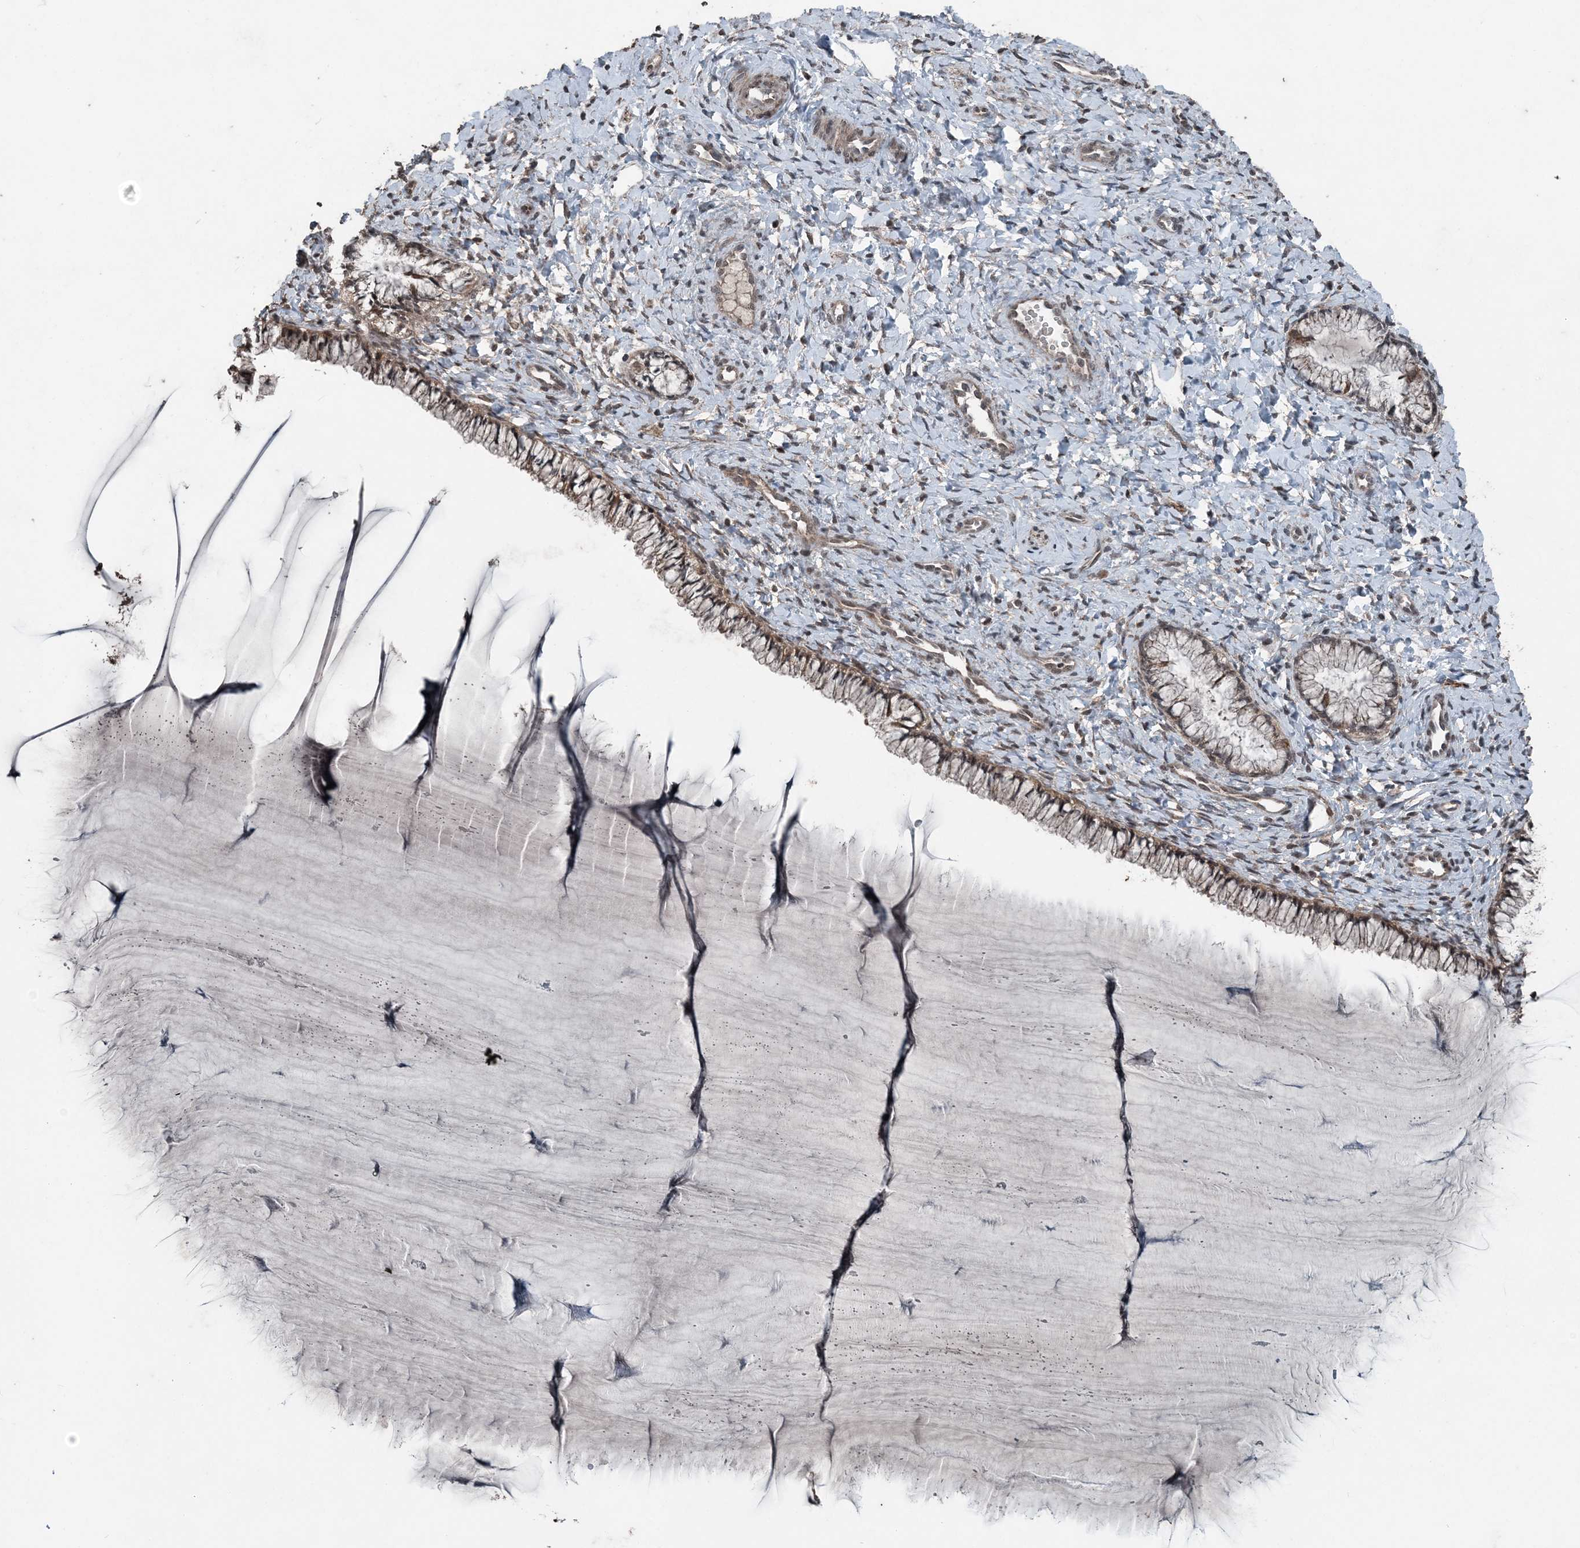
{"staining": {"intensity": "weak", "quantity": "25%-75%", "location": "cytoplasmic/membranous"}, "tissue": "cervix", "cell_type": "Glandular cells", "image_type": "normal", "snomed": [{"axis": "morphology", "description": "Normal tissue, NOS"}, {"axis": "morphology", "description": "Adenocarcinoma, NOS"}, {"axis": "topography", "description": "Cervix"}], "caption": "The histopathology image exhibits staining of benign cervix, revealing weak cytoplasmic/membranous protein staining (brown color) within glandular cells. The protein of interest is shown in brown color, while the nuclei are stained blue.", "gene": "CFL1", "patient": {"sex": "female", "age": 29}}